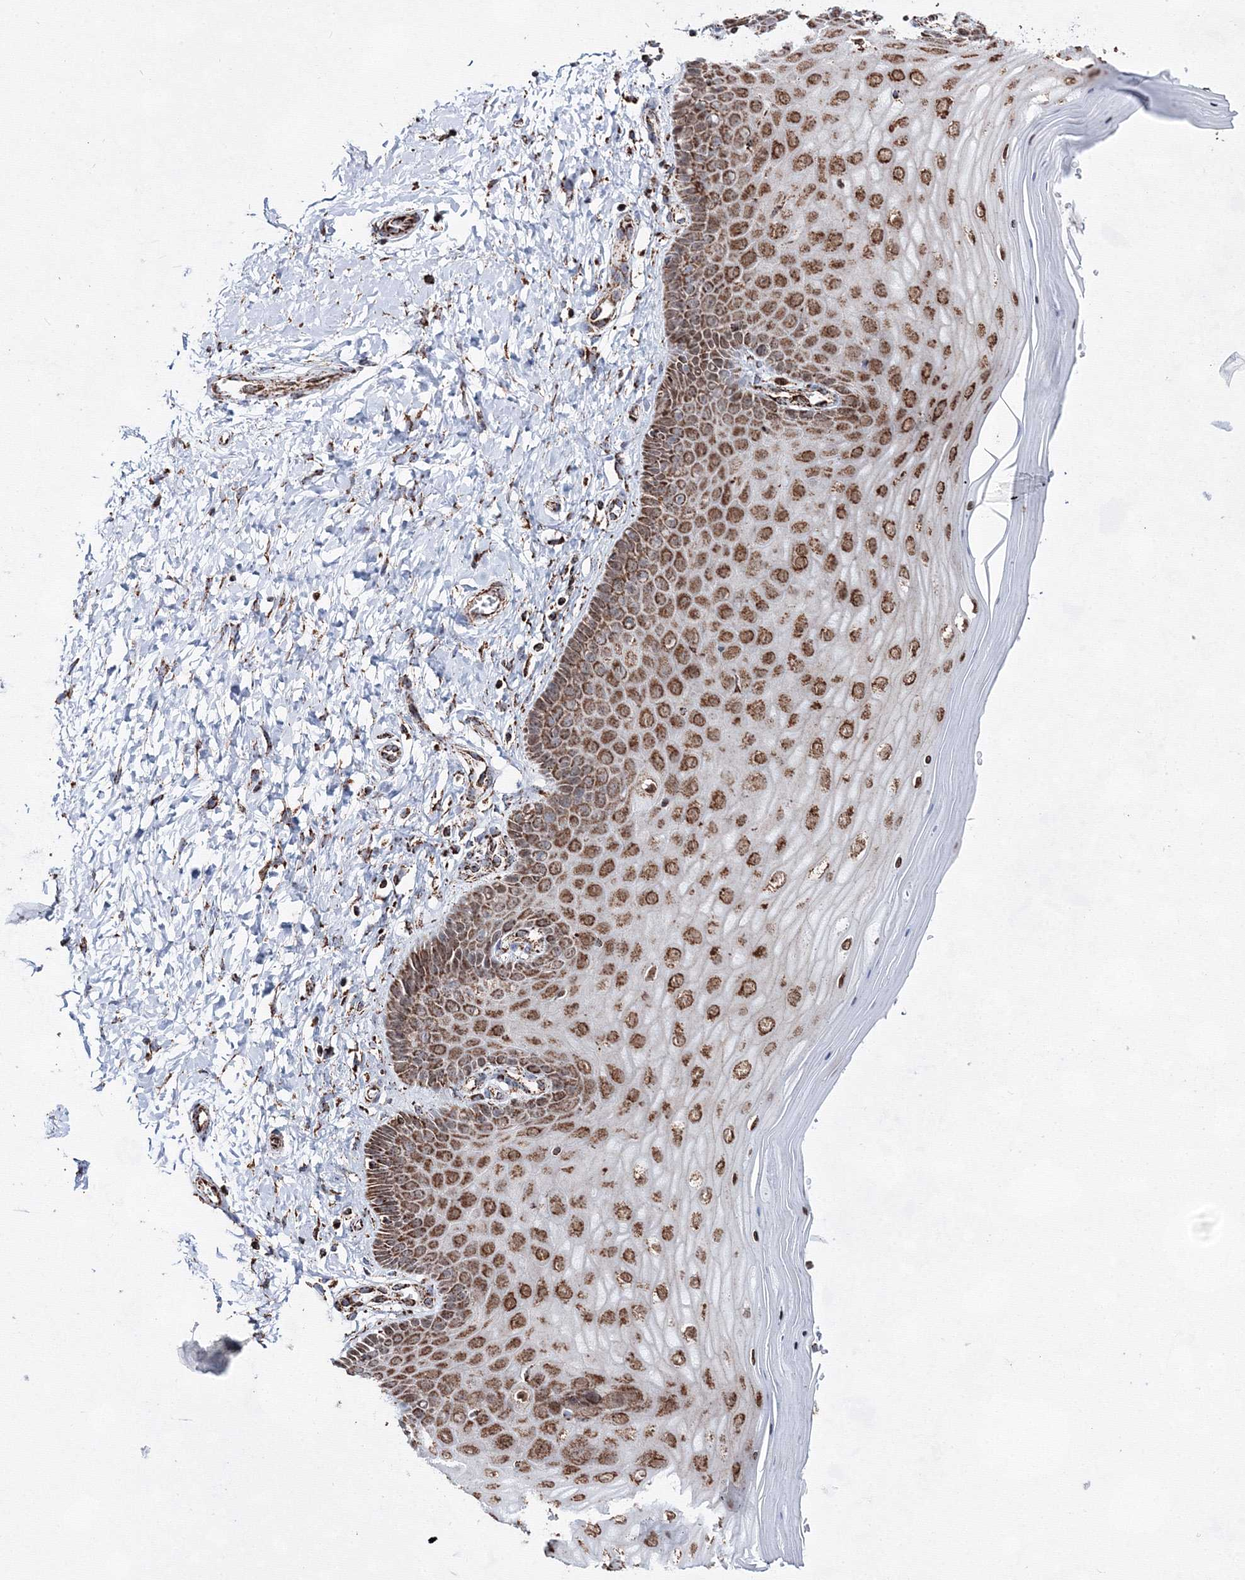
{"staining": {"intensity": "moderate", "quantity": ">75%", "location": "cytoplasmic/membranous"}, "tissue": "cervix", "cell_type": "Glandular cells", "image_type": "normal", "snomed": [{"axis": "morphology", "description": "Normal tissue, NOS"}, {"axis": "topography", "description": "Cervix"}], "caption": "Cervix stained for a protein exhibits moderate cytoplasmic/membranous positivity in glandular cells. Ihc stains the protein in brown and the nuclei are stained blue.", "gene": "HADHB", "patient": {"sex": "female", "age": 55}}